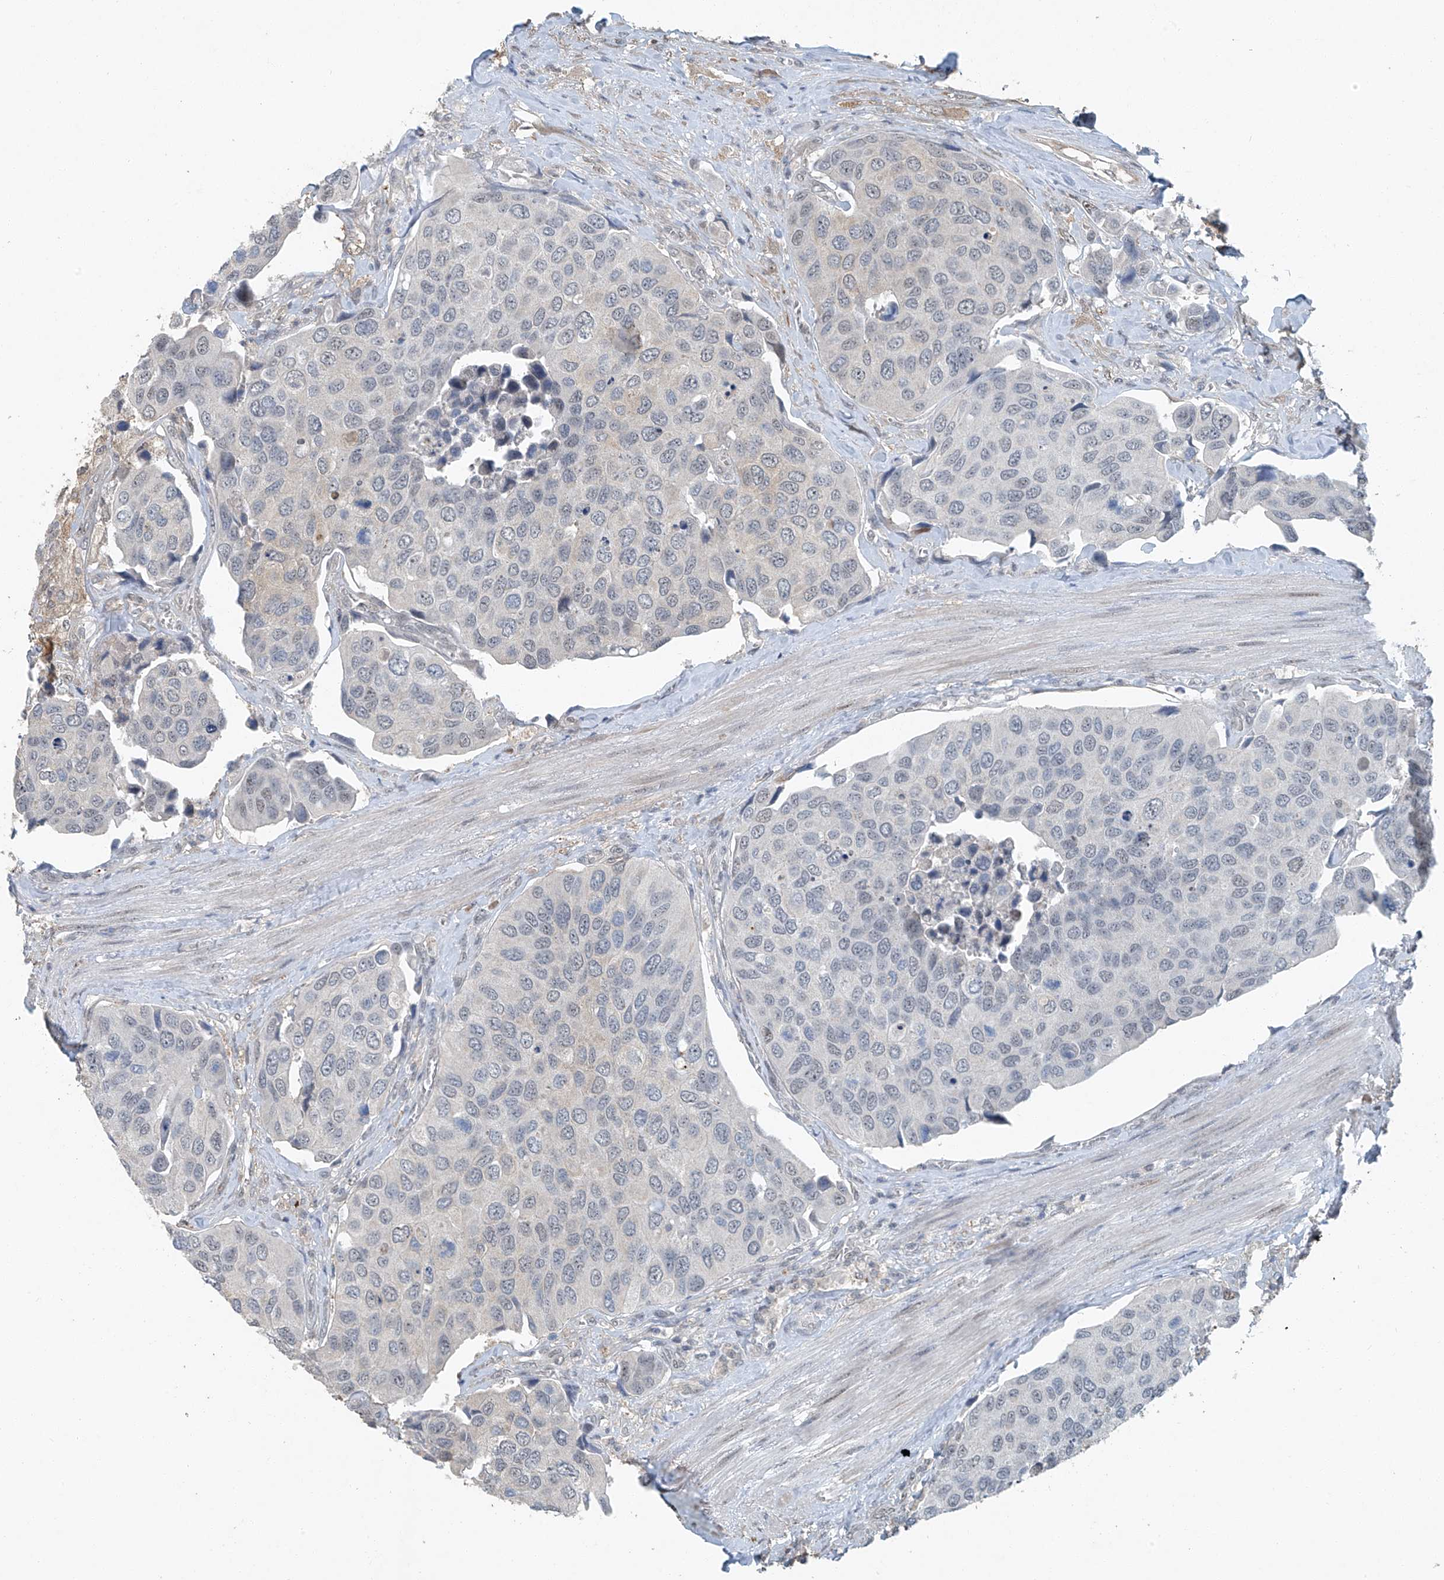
{"staining": {"intensity": "negative", "quantity": "none", "location": "none"}, "tissue": "urothelial cancer", "cell_type": "Tumor cells", "image_type": "cancer", "snomed": [{"axis": "morphology", "description": "Urothelial carcinoma, High grade"}, {"axis": "topography", "description": "Urinary bladder"}], "caption": "A photomicrograph of urothelial cancer stained for a protein exhibits no brown staining in tumor cells.", "gene": "TAF8", "patient": {"sex": "male", "age": 74}}